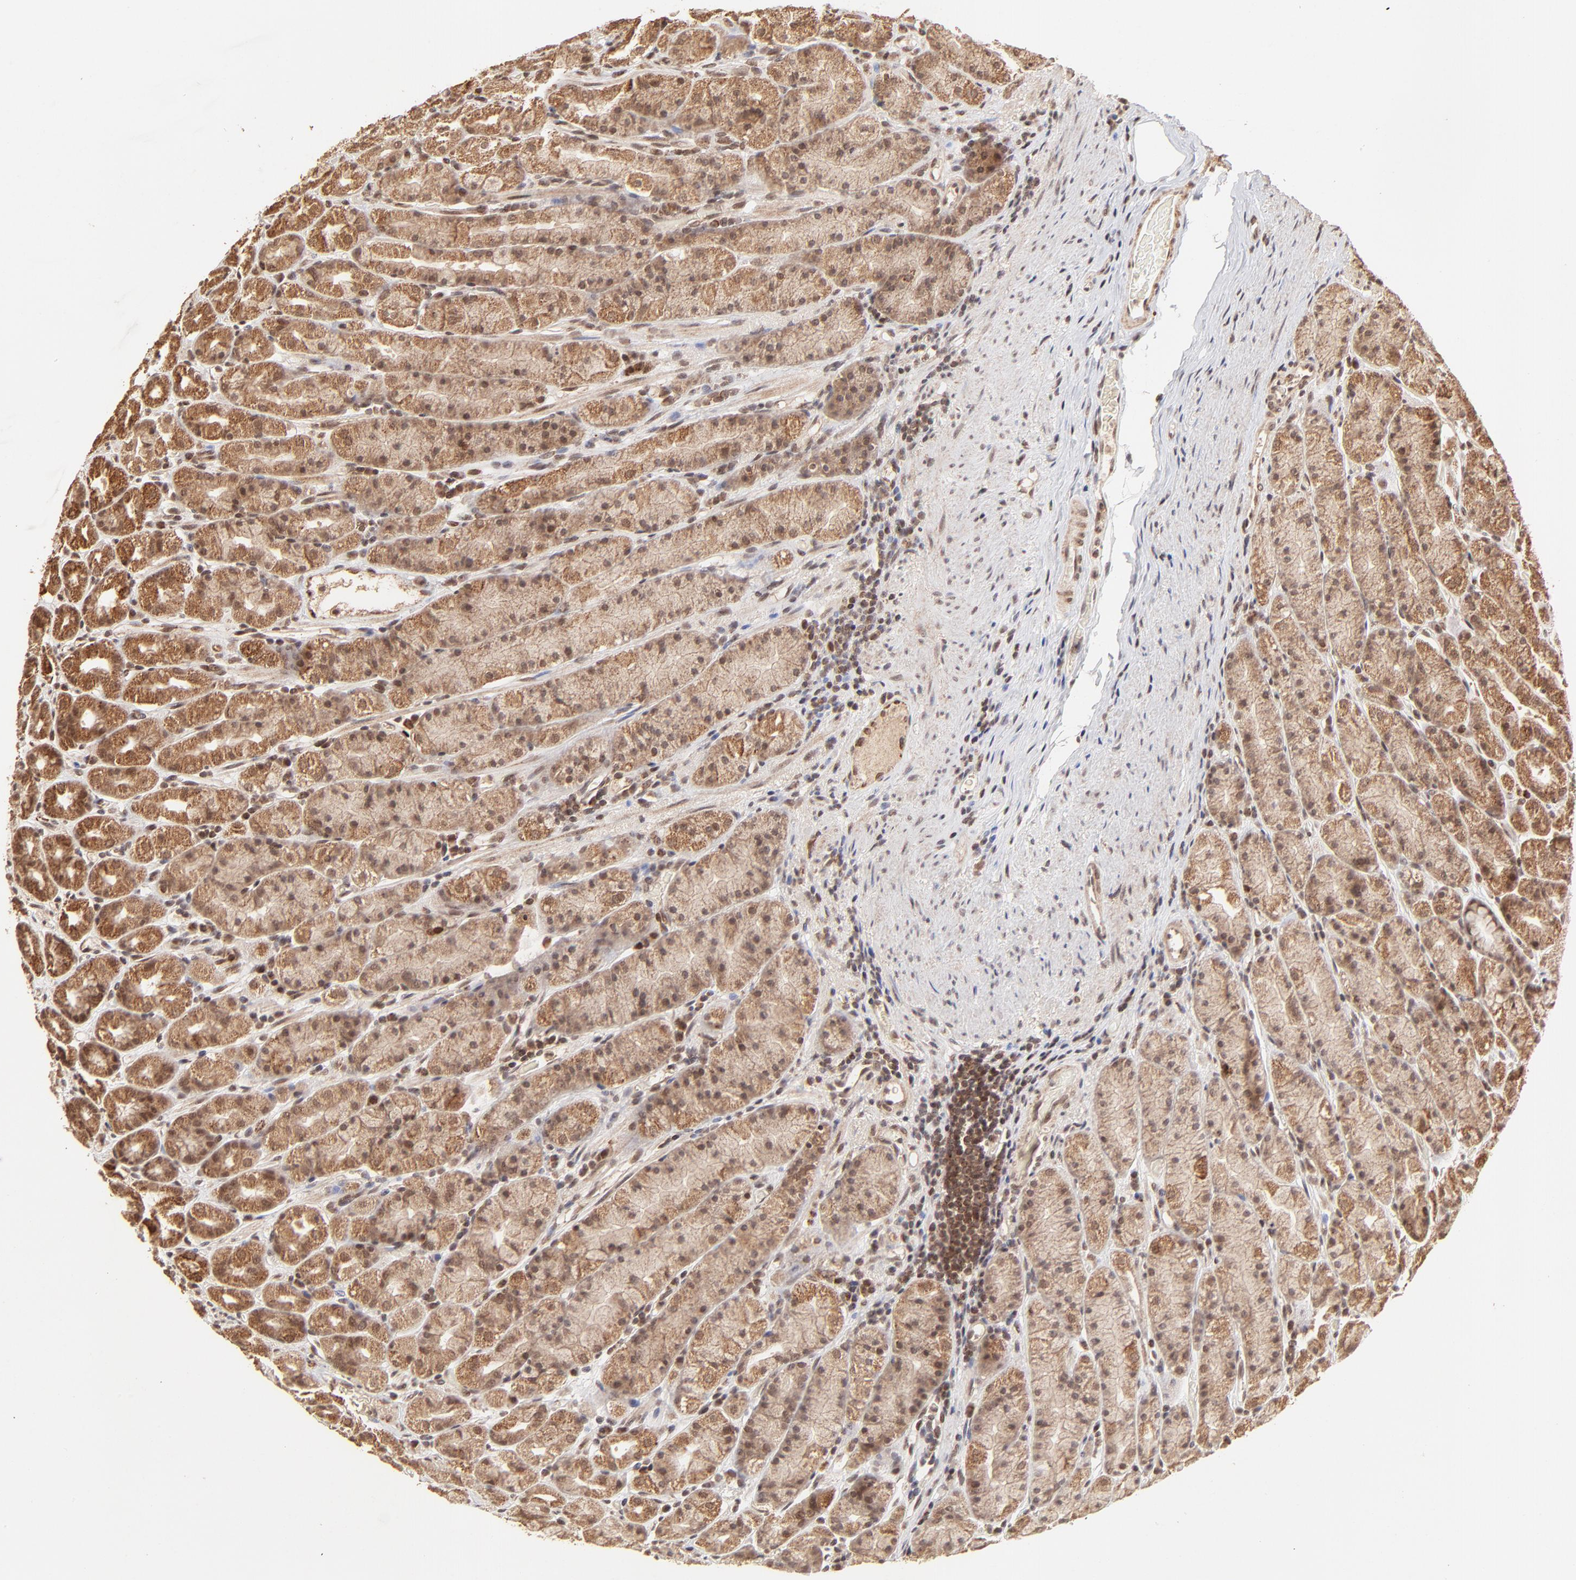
{"staining": {"intensity": "strong", "quantity": ">75%", "location": "cytoplasmic/membranous"}, "tissue": "stomach", "cell_type": "Glandular cells", "image_type": "normal", "snomed": [{"axis": "morphology", "description": "Normal tissue, NOS"}, {"axis": "topography", "description": "Stomach, upper"}], "caption": "Immunohistochemistry (IHC) (DAB (3,3'-diaminobenzidine)) staining of normal stomach shows strong cytoplasmic/membranous protein positivity in approximately >75% of glandular cells. The staining was performed using DAB, with brown indicating positive protein expression. Nuclei are stained blue with hematoxylin.", "gene": "MED15", "patient": {"sex": "male", "age": 68}}